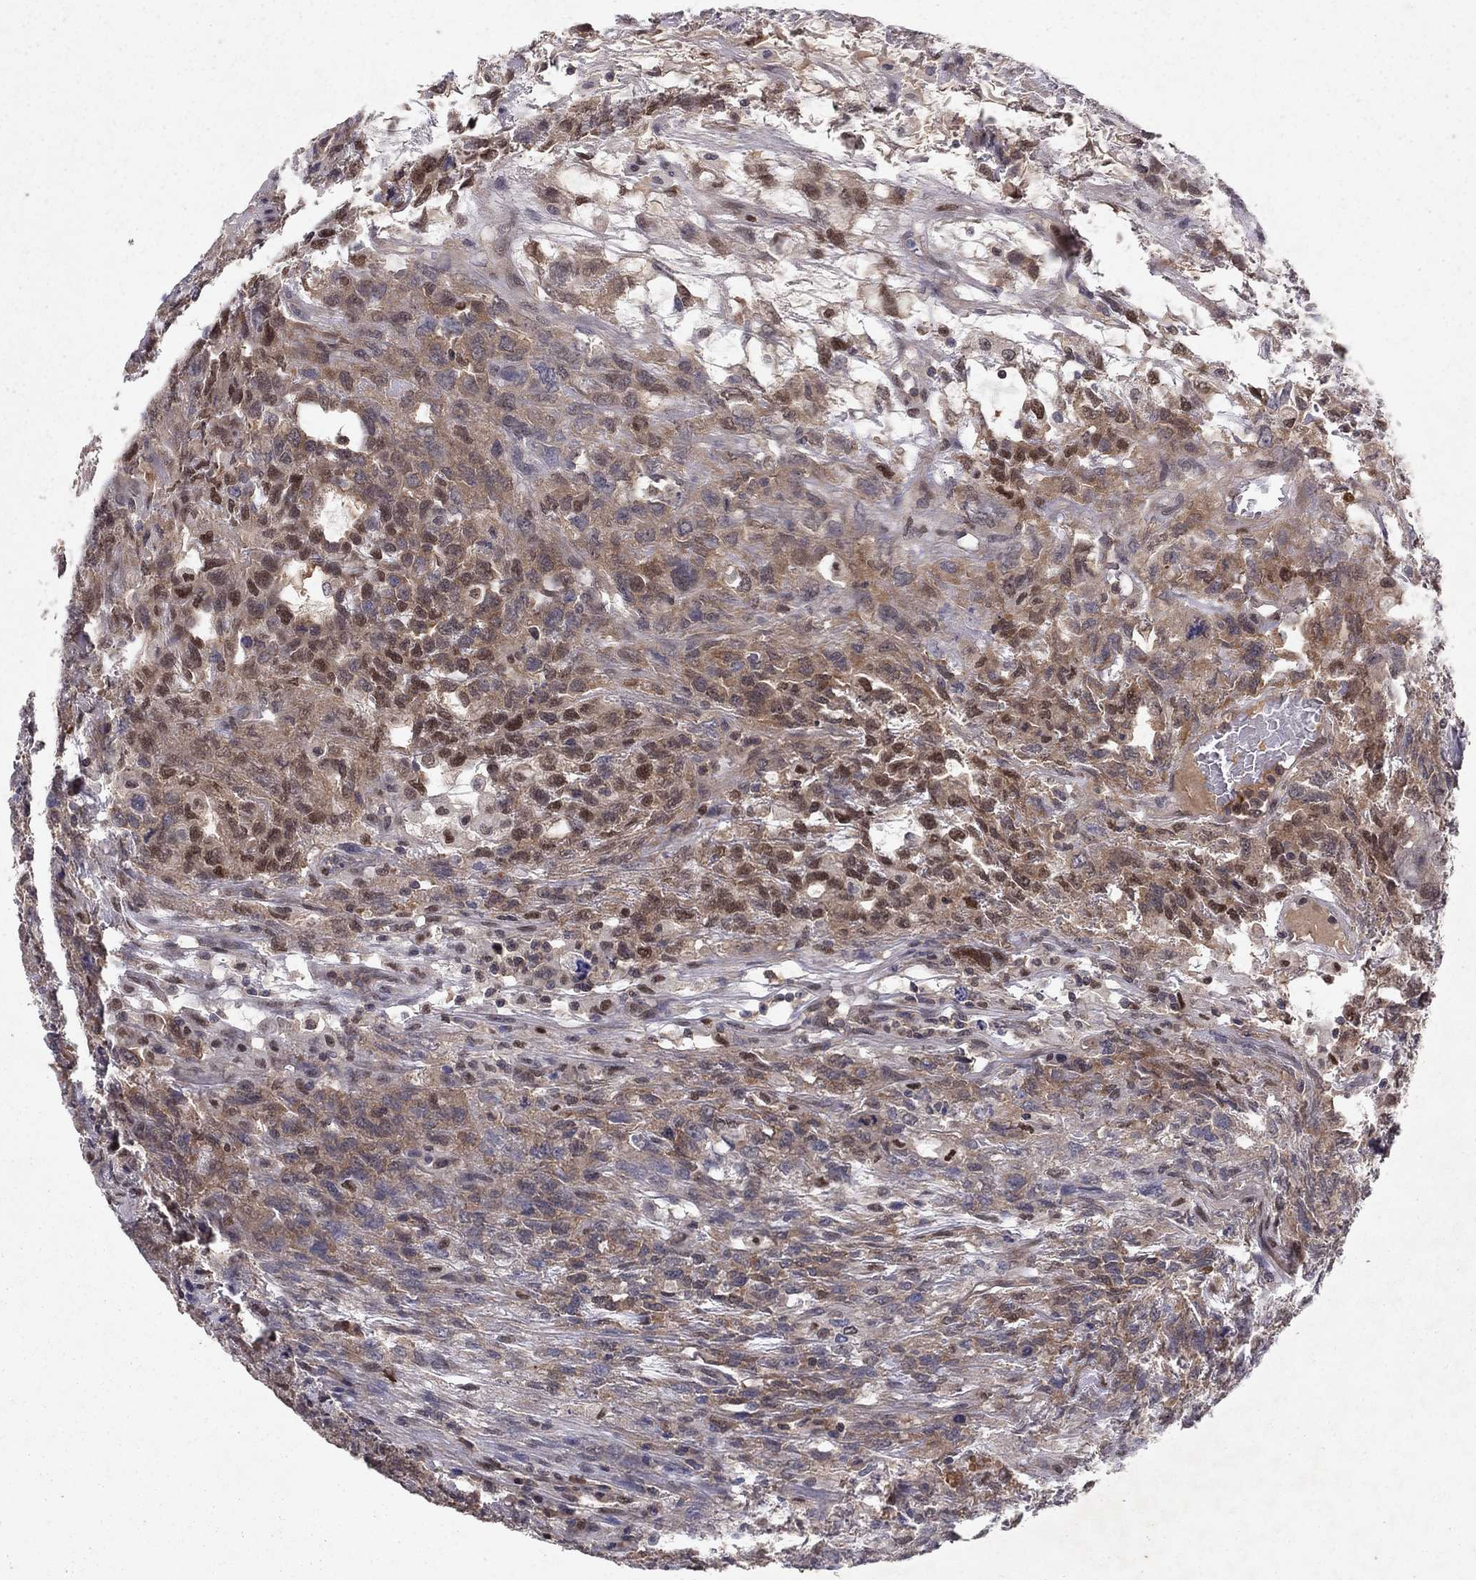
{"staining": {"intensity": "moderate", "quantity": "<25%", "location": "nuclear"}, "tissue": "testis cancer", "cell_type": "Tumor cells", "image_type": "cancer", "snomed": [{"axis": "morphology", "description": "Seminoma, NOS"}, {"axis": "topography", "description": "Testis"}], "caption": "Approximately <25% of tumor cells in human testis seminoma reveal moderate nuclear protein positivity as visualized by brown immunohistochemical staining.", "gene": "CRTC1", "patient": {"sex": "male", "age": 52}}